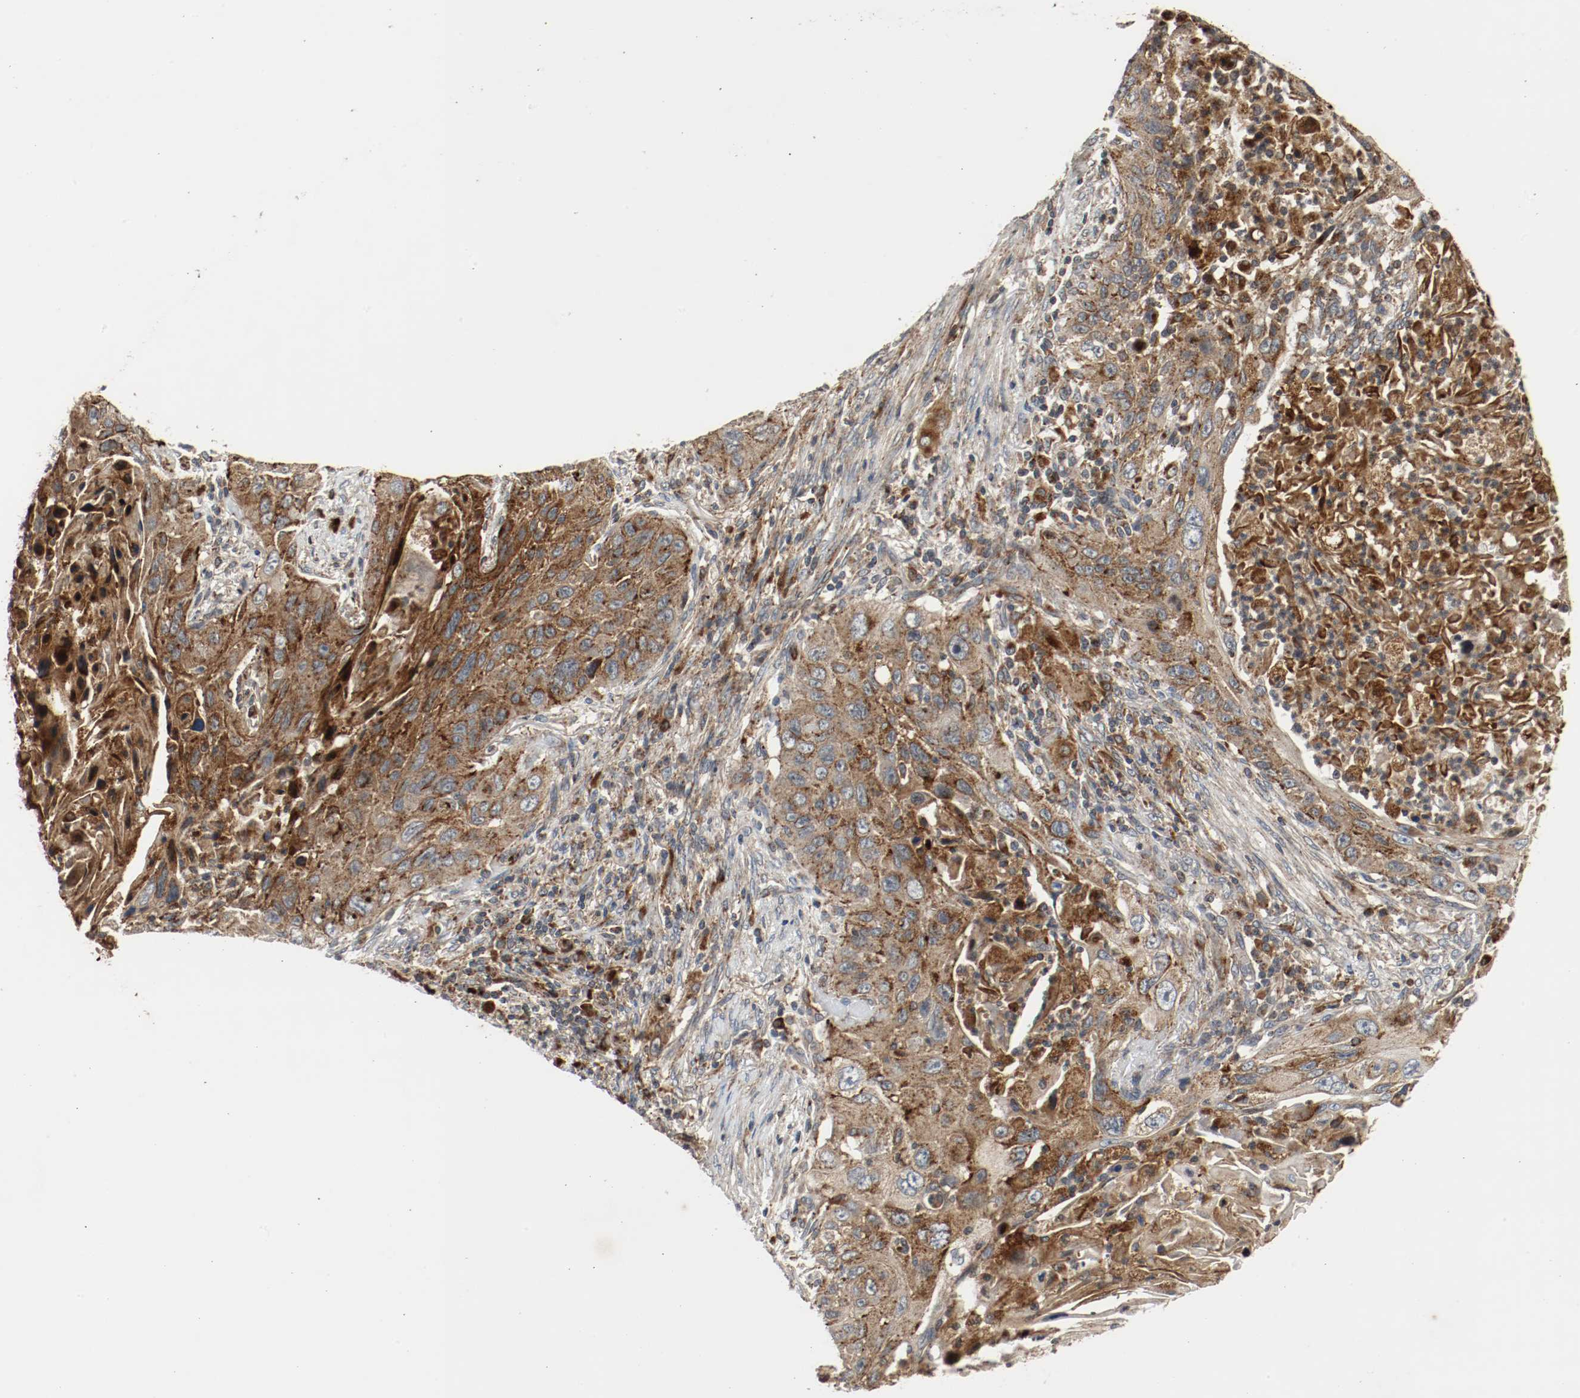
{"staining": {"intensity": "strong", "quantity": ">75%", "location": "cytoplasmic/membranous"}, "tissue": "lung cancer", "cell_type": "Tumor cells", "image_type": "cancer", "snomed": [{"axis": "morphology", "description": "Squamous cell carcinoma, NOS"}, {"axis": "topography", "description": "Lung"}], "caption": "Strong cytoplasmic/membranous positivity for a protein is present in about >75% of tumor cells of lung squamous cell carcinoma using IHC.", "gene": "LAMP2", "patient": {"sex": "female", "age": 67}}